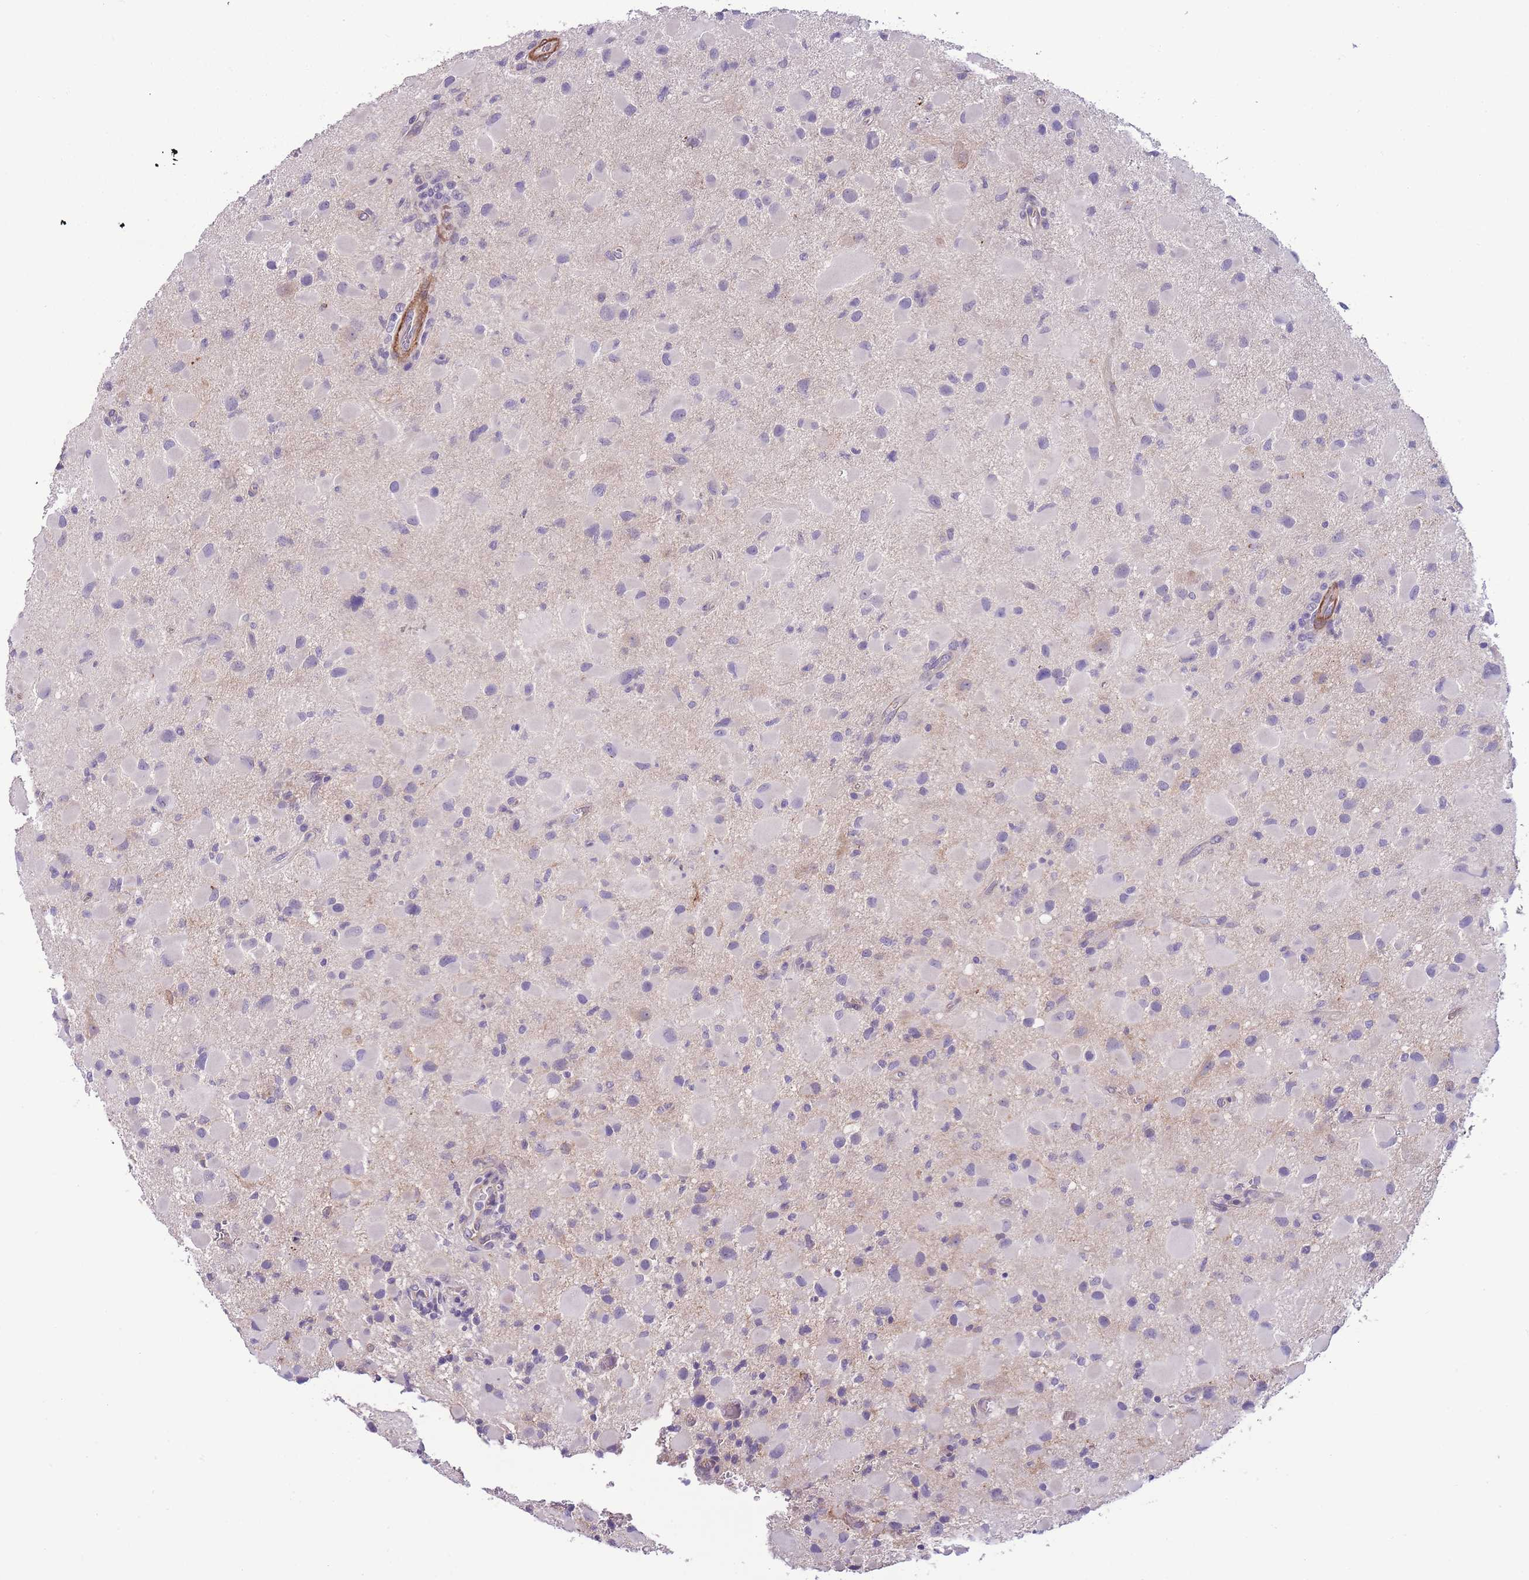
{"staining": {"intensity": "negative", "quantity": "none", "location": "none"}, "tissue": "glioma", "cell_type": "Tumor cells", "image_type": "cancer", "snomed": [{"axis": "morphology", "description": "Glioma, malignant, Low grade"}, {"axis": "topography", "description": "Brain"}], "caption": "There is no significant staining in tumor cells of malignant glioma (low-grade). (DAB (3,3'-diaminobenzidine) IHC, high magnification).", "gene": "FAM124A", "patient": {"sex": "female", "age": 32}}